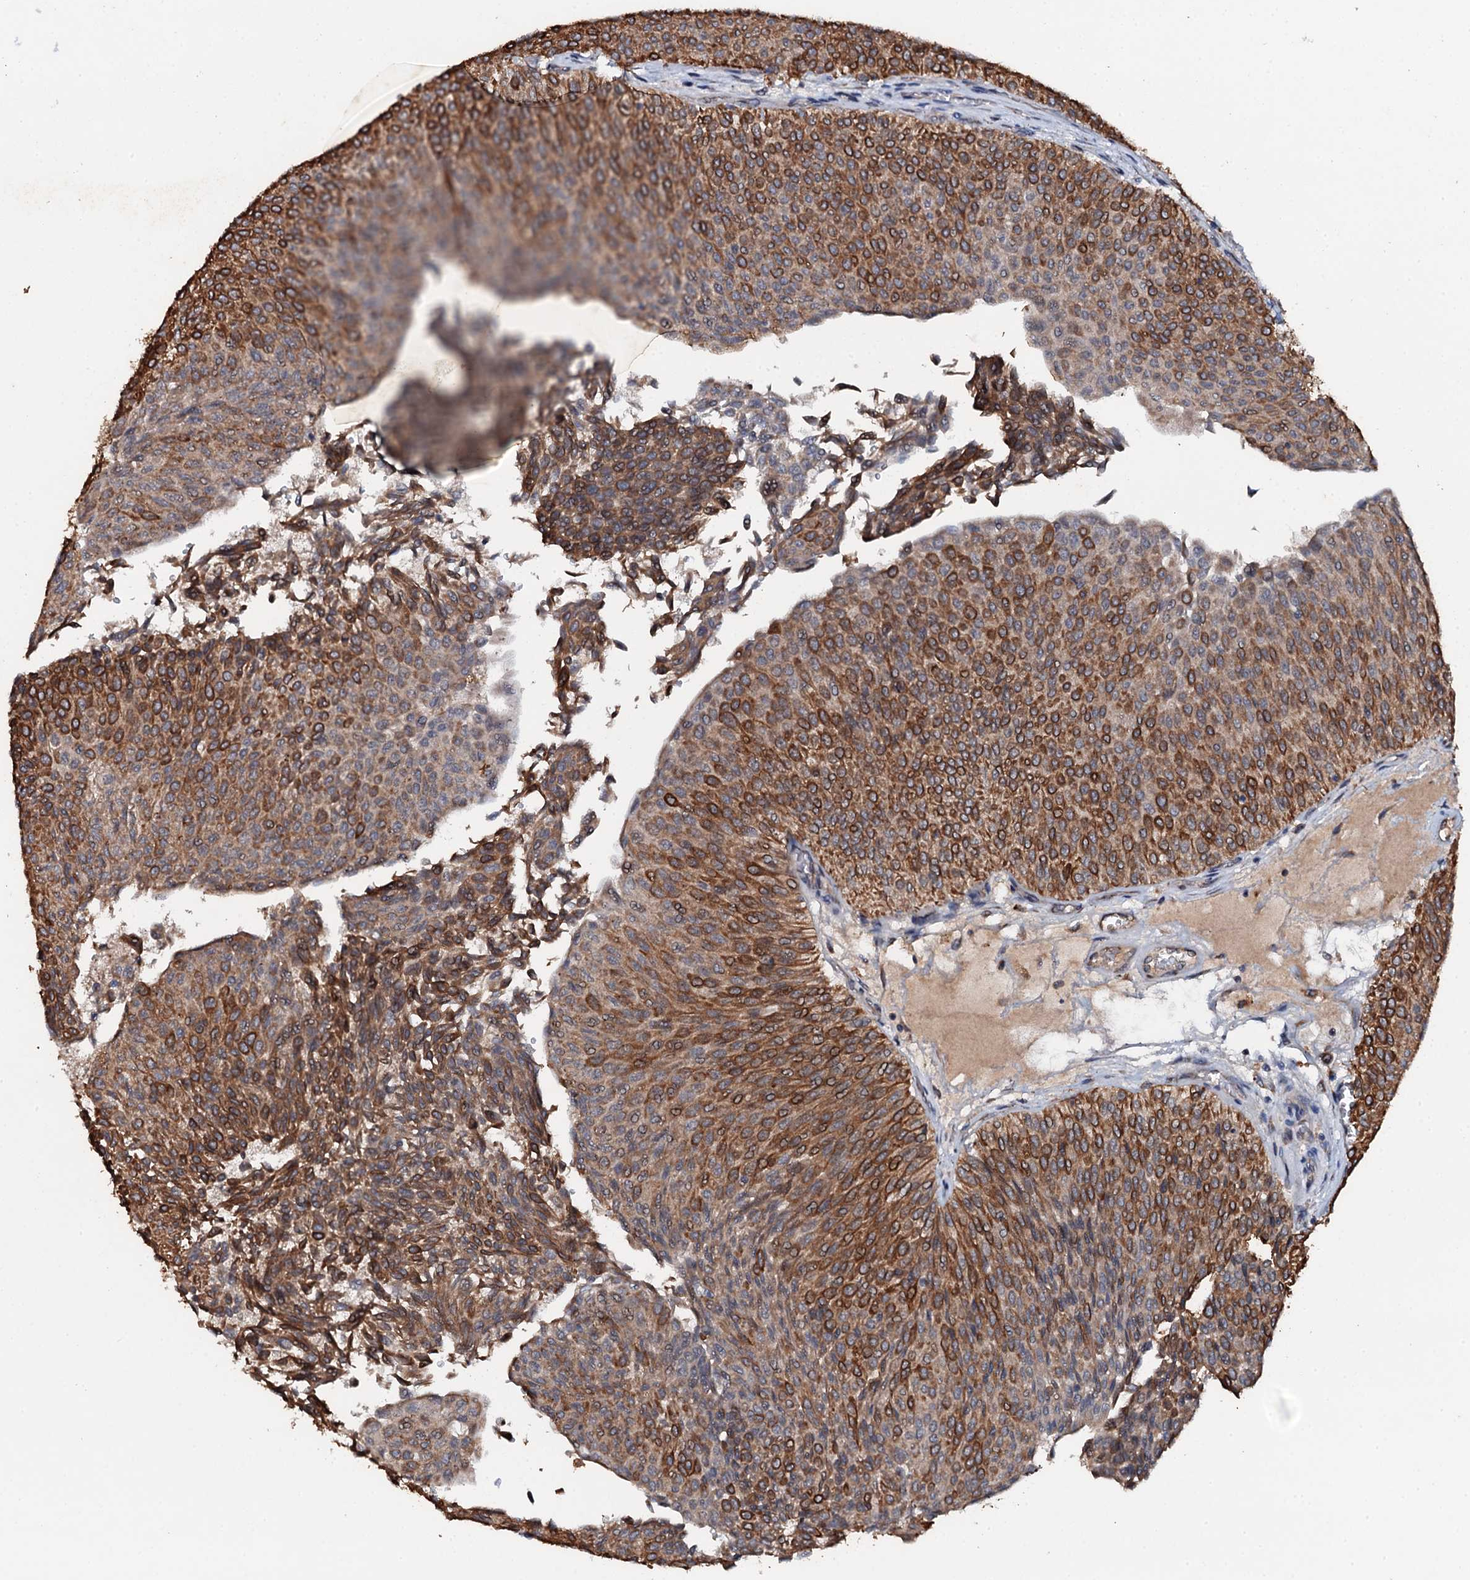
{"staining": {"intensity": "strong", "quantity": ">75%", "location": "cytoplasmic/membranous"}, "tissue": "urothelial cancer", "cell_type": "Tumor cells", "image_type": "cancer", "snomed": [{"axis": "morphology", "description": "Urothelial carcinoma, Low grade"}, {"axis": "topography", "description": "Urinary bladder"}], "caption": "This histopathology image demonstrates immunohistochemistry (IHC) staining of urothelial carcinoma (low-grade), with high strong cytoplasmic/membranous positivity in approximately >75% of tumor cells.", "gene": "ADAMTS10", "patient": {"sex": "male", "age": 78}}